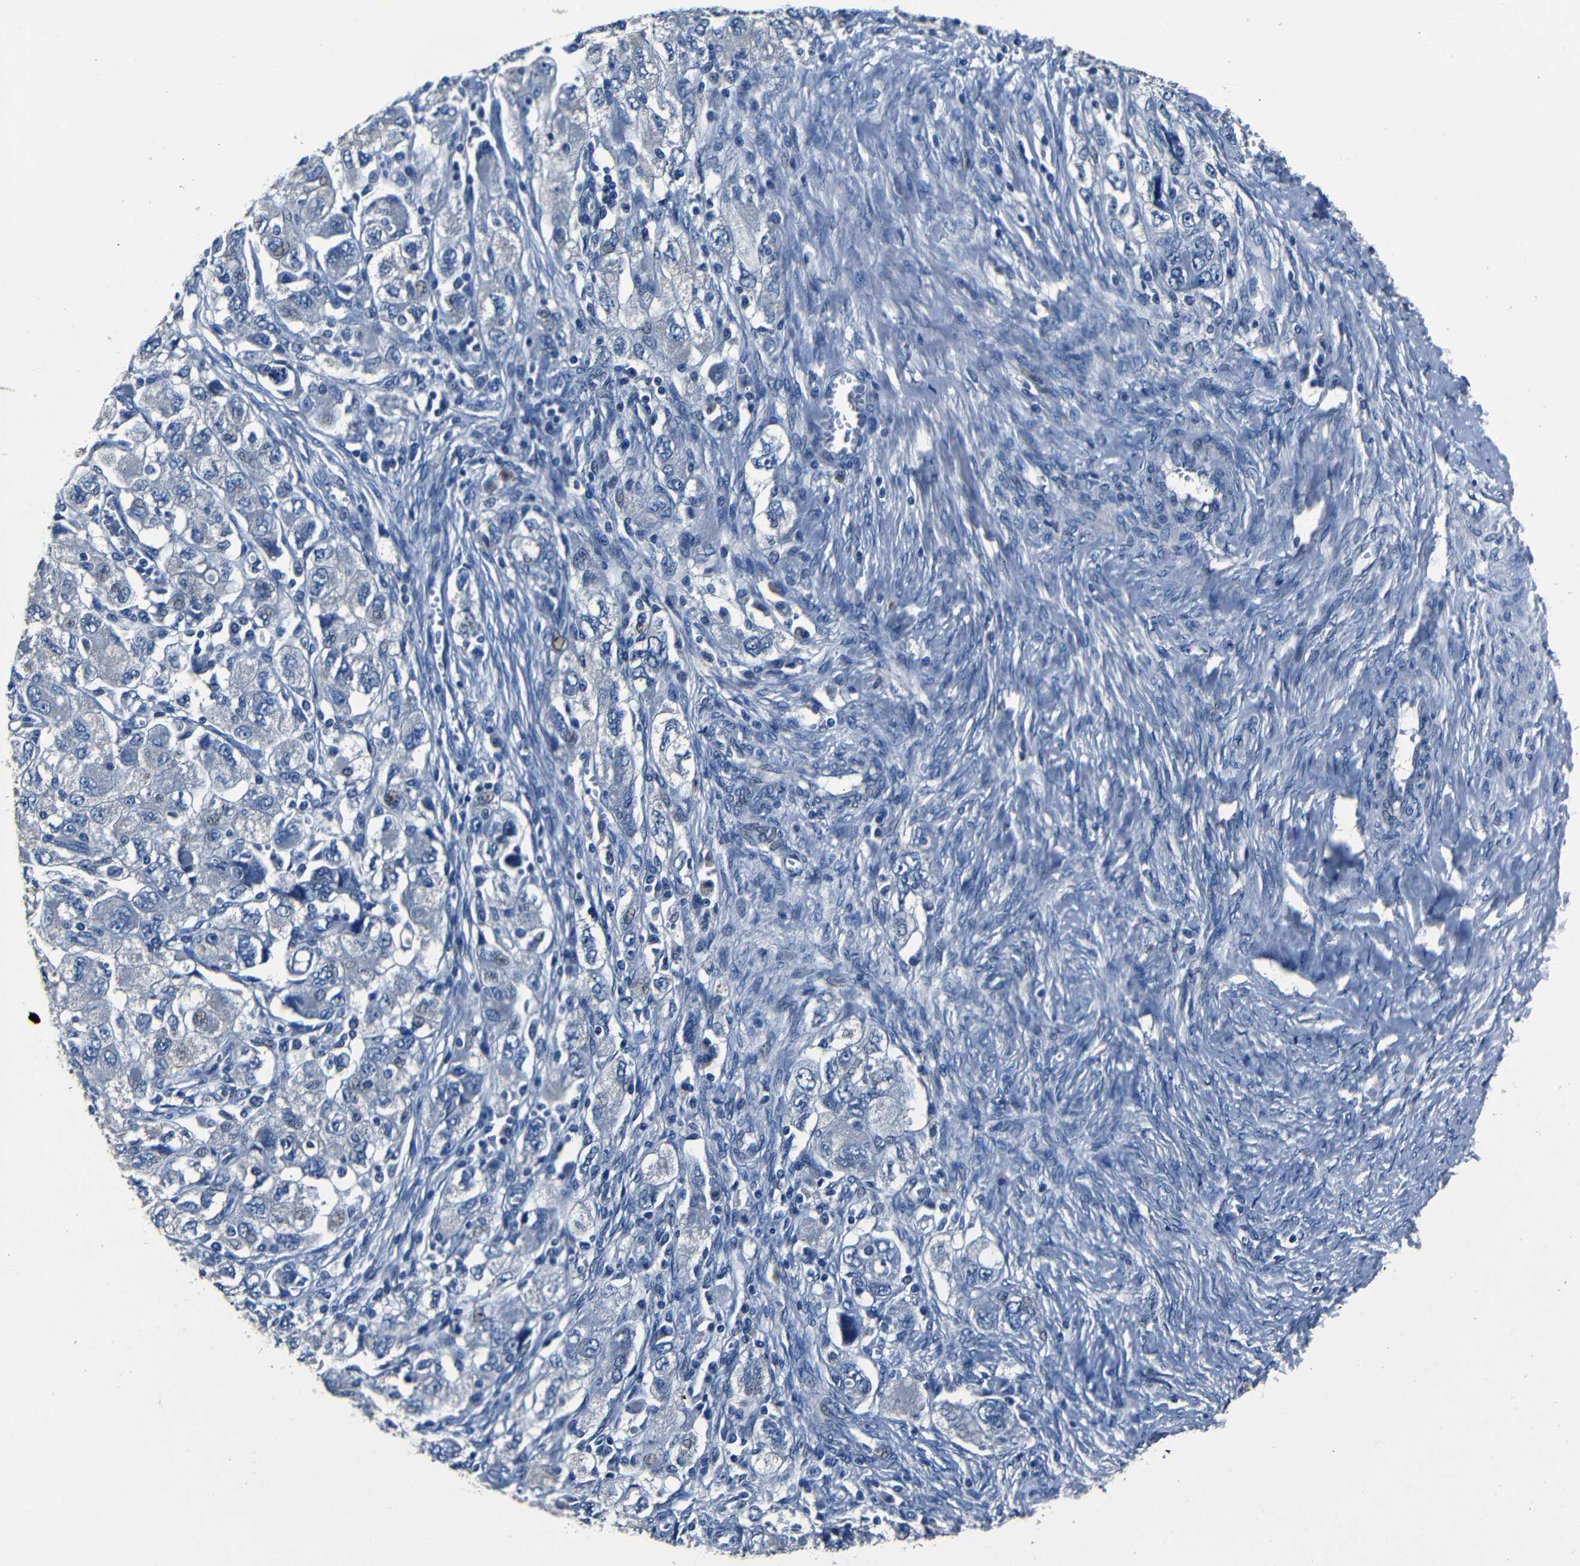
{"staining": {"intensity": "negative", "quantity": "none", "location": "none"}, "tissue": "ovarian cancer", "cell_type": "Tumor cells", "image_type": "cancer", "snomed": [{"axis": "morphology", "description": "Carcinoma, NOS"}, {"axis": "morphology", "description": "Cystadenocarcinoma, serous, NOS"}, {"axis": "topography", "description": "Ovary"}], "caption": "Ovarian cancer stained for a protein using immunohistochemistry (IHC) demonstrates no staining tumor cells.", "gene": "NCMAP", "patient": {"sex": "female", "age": 69}}